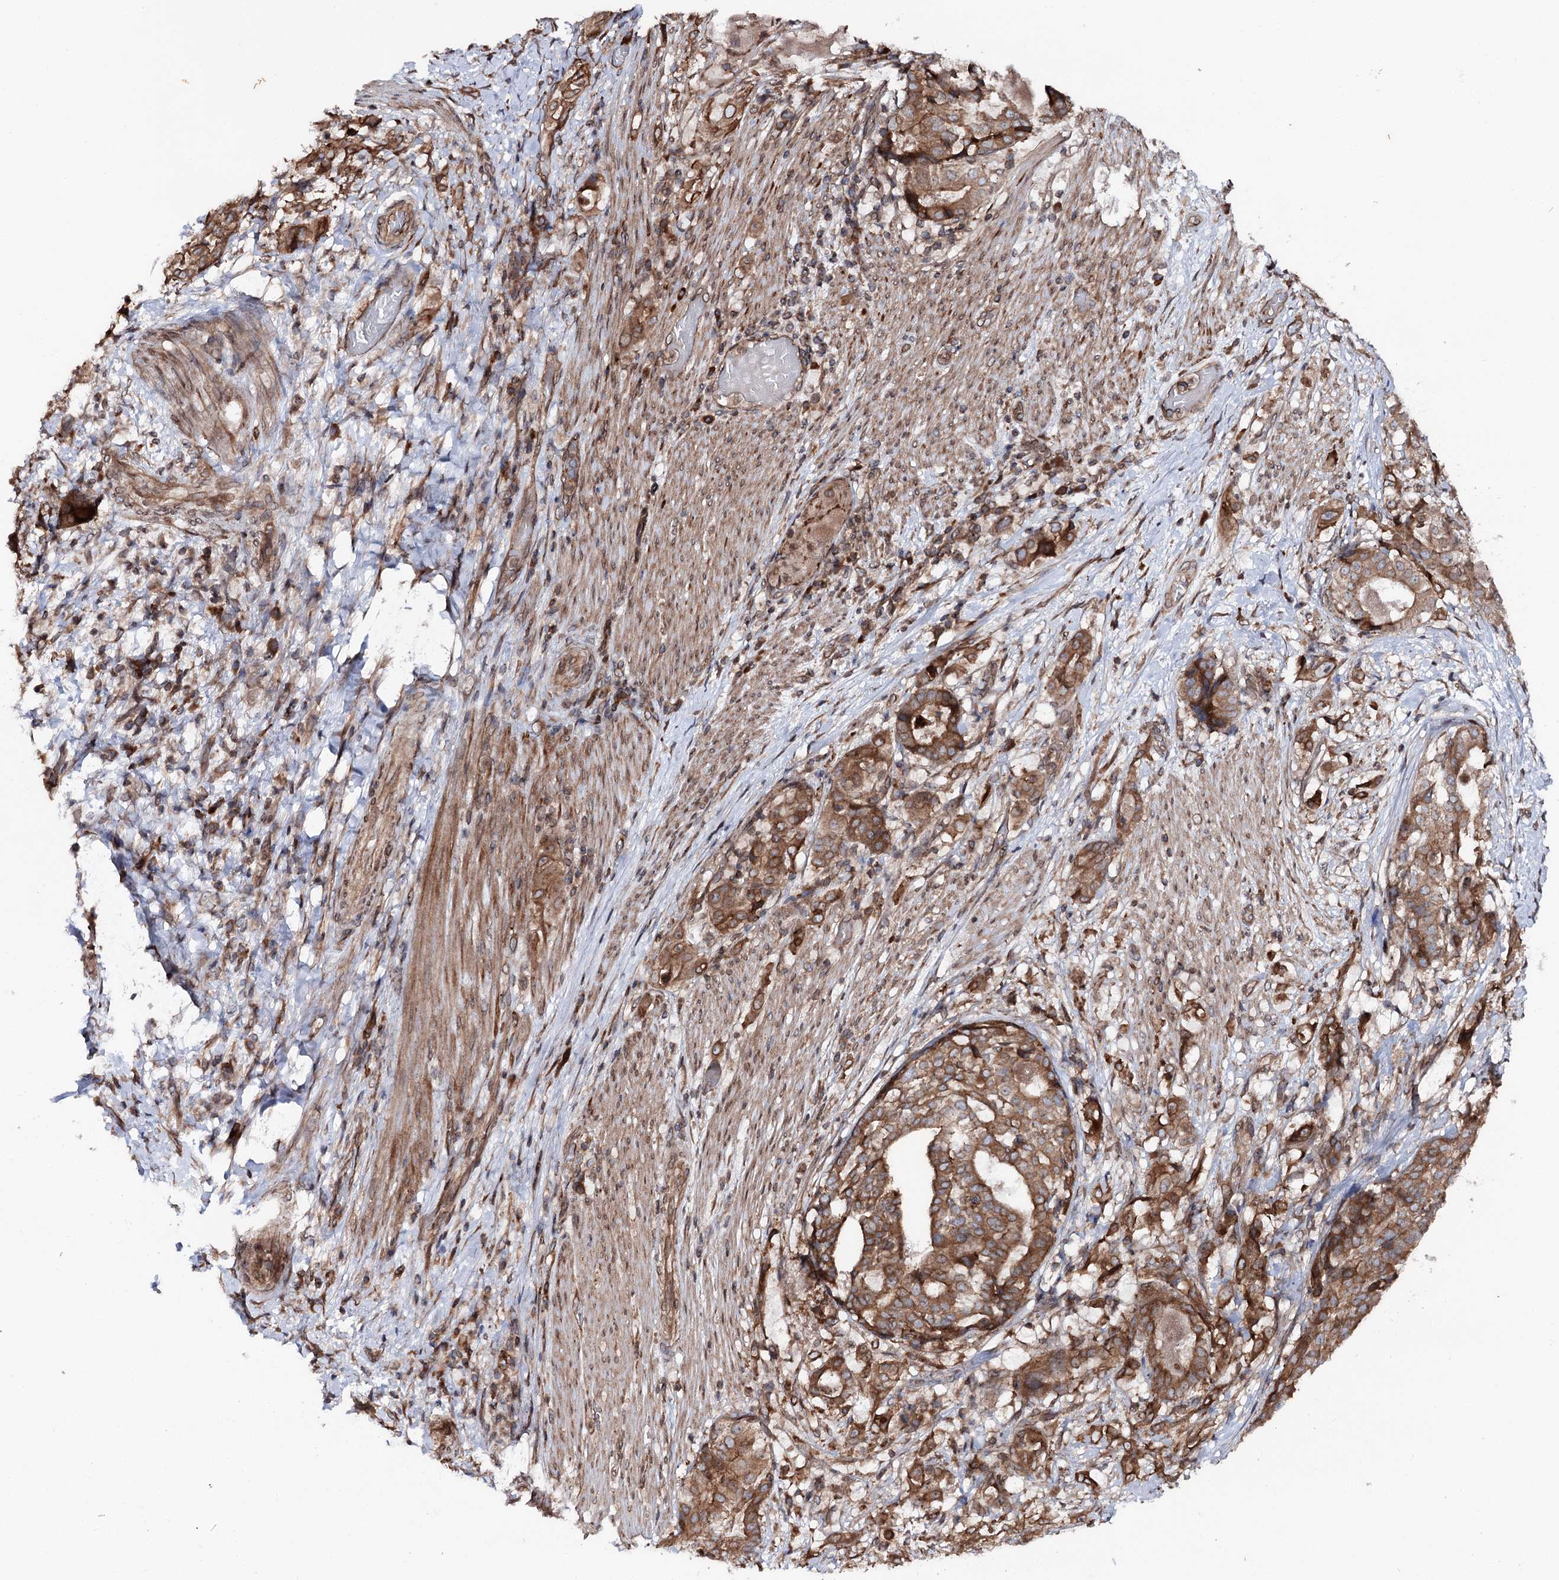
{"staining": {"intensity": "moderate", "quantity": ">75%", "location": "cytoplasmic/membranous"}, "tissue": "stomach cancer", "cell_type": "Tumor cells", "image_type": "cancer", "snomed": [{"axis": "morphology", "description": "Adenocarcinoma, NOS"}, {"axis": "topography", "description": "Stomach"}], "caption": "The immunohistochemical stain highlights moderate cytoplasmic/membranous staining in tumor cells of stomach adenocarcinoma tissue.", "gene": "FGFR1OP2", "patient": {"sex": "male", "age": 48}}